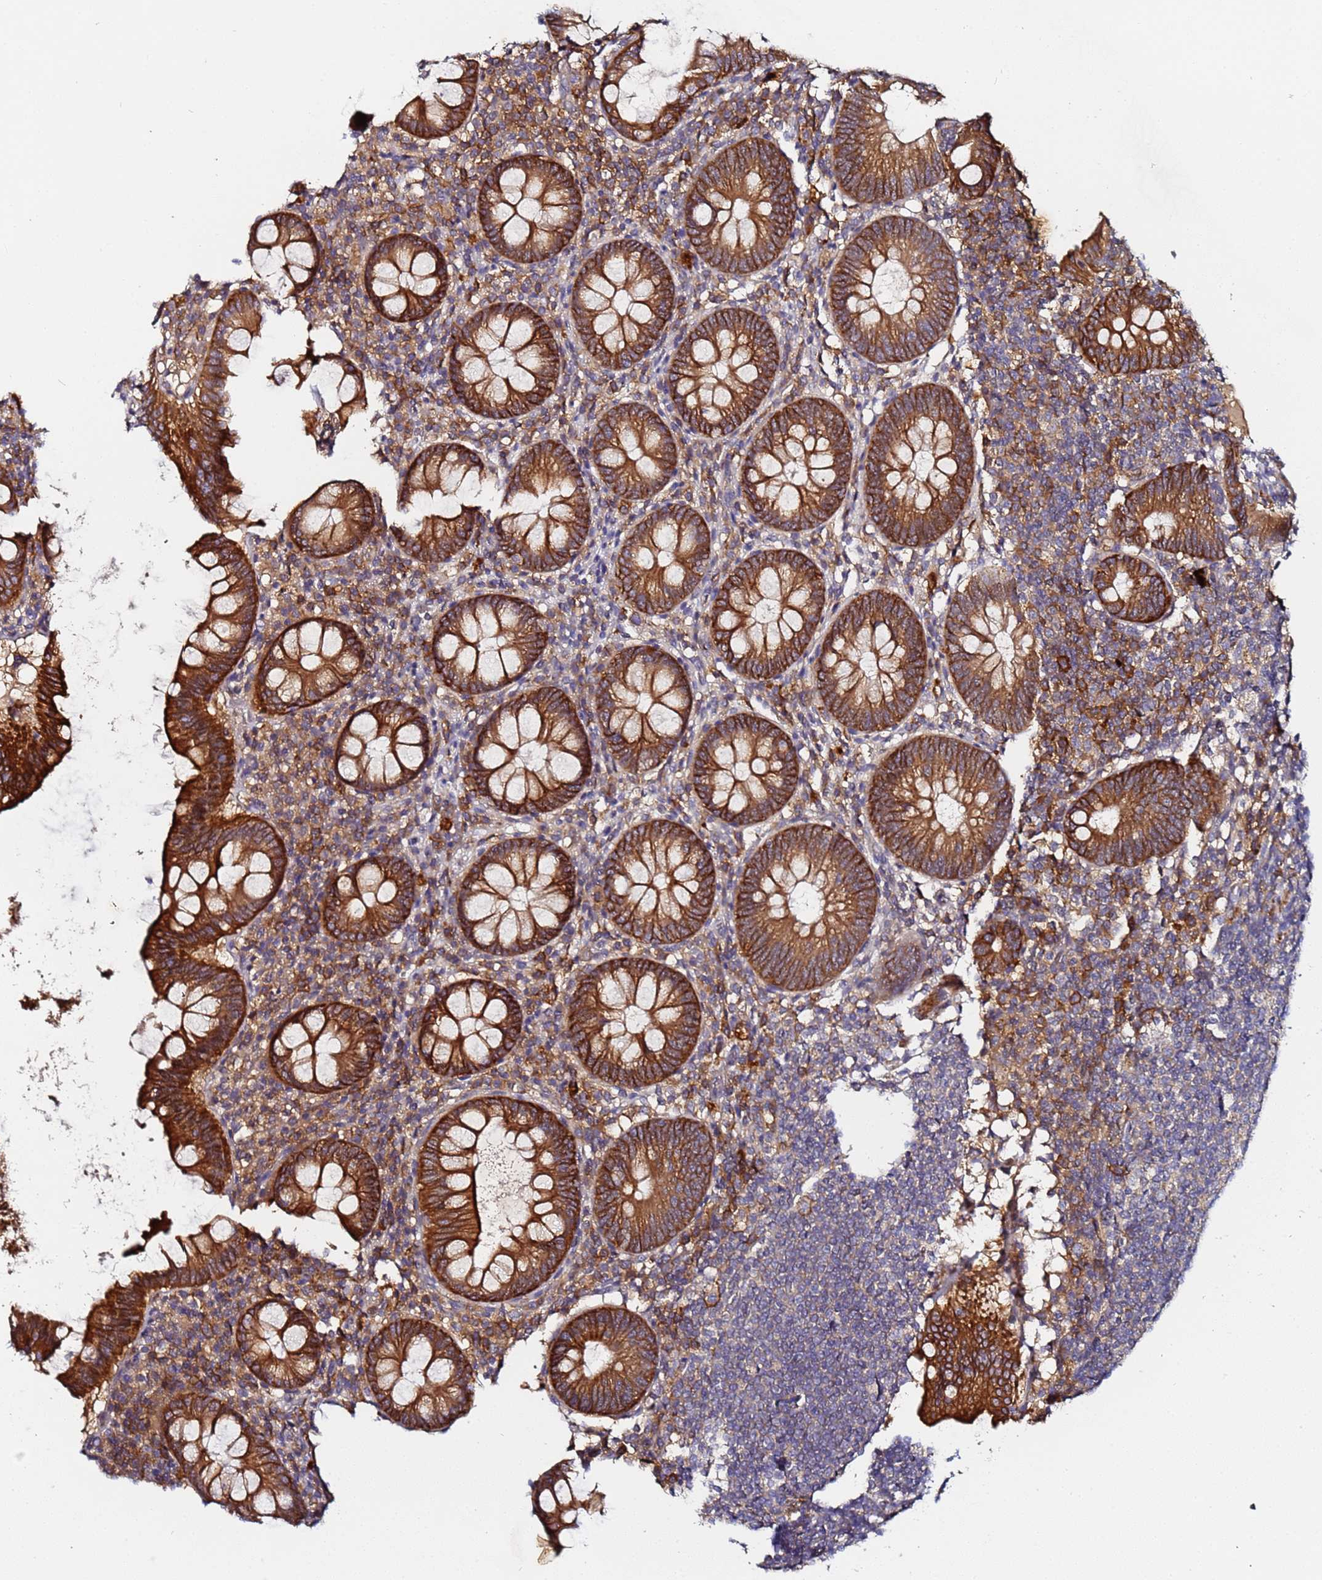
{"staining": {"intensity": "strong", "quantity": ">75%", "location": "cytoplasmic/membranous"}, "tissue": "appendix", "cell_type": "Glandular cells", "image_type": "normal", "snomed": [{"axis": "morphology", "description": "Normal tissue, NOS"}, {"axis": "topography", "description": "Appendix"}], "caption": "This is a histology image of immunohistochemistry (IHC) staining of benign appendix, which shows strong expression in the cytoplasmic/membranous of glandular cells.", "gene": "LRRC69", "patient": {"sex": "female", "age": 51}}